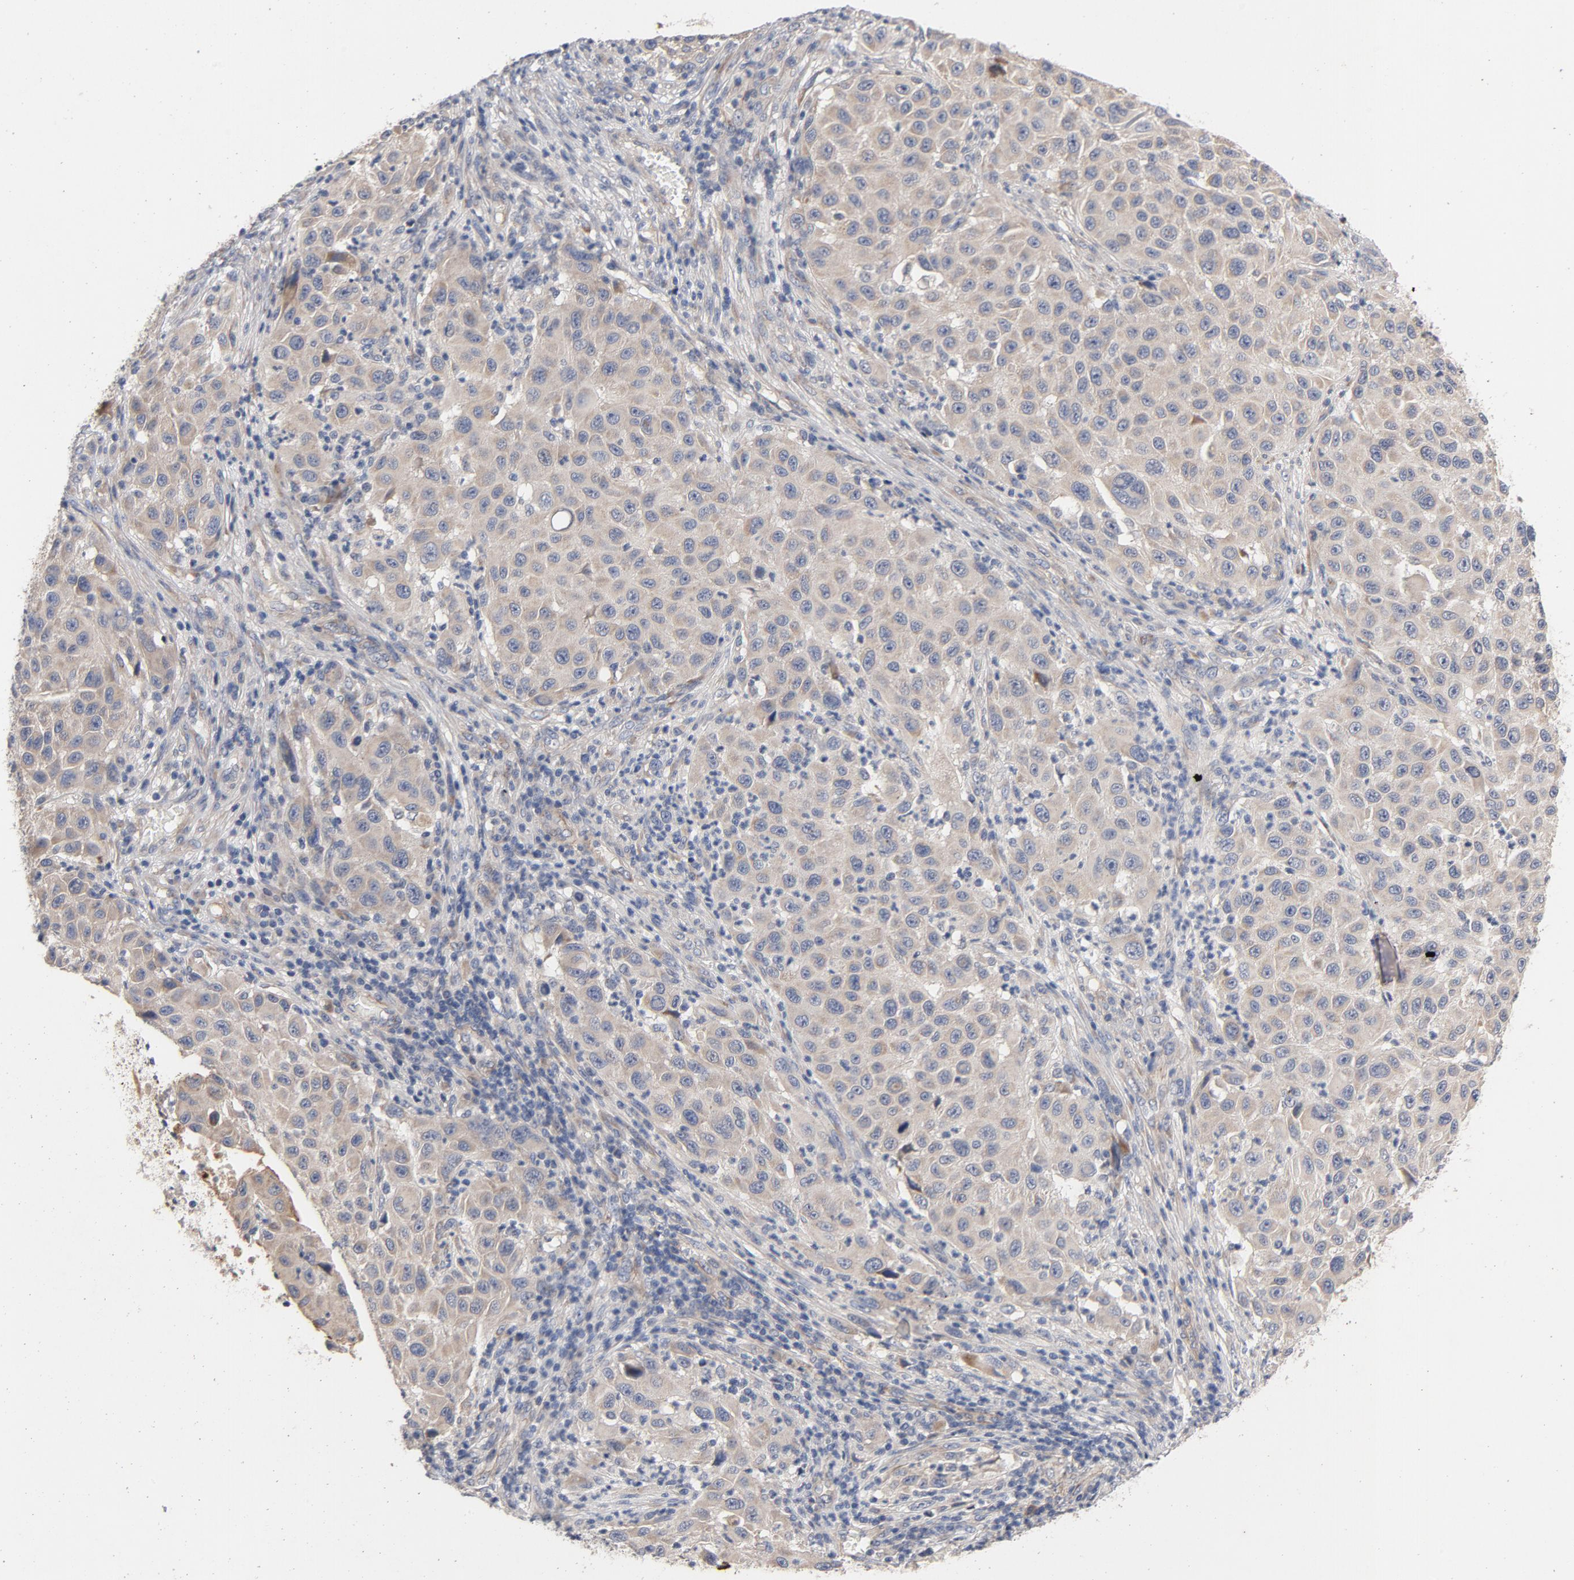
{"staining": {"intensity": "weak", "quantity": ">75%", "location": "cytoplasmic/membranous"}, "tissue": "melanoma", "cell_type": "Tumor cells", "image_type": "cancer", "snomed": [{"axis": "morphology", "description": "Malignant melanoma, Metastatic site"}, {"axis": "topography", "description": "Lymph node"}], "caption": "Melanoma stained with a brown dye exhibits weak cytoplasmic/membranous positive staining in approximately >75% of tumor cells.", "gene": "CCDC134", "patient": {"sex": "male", "age": 61}}